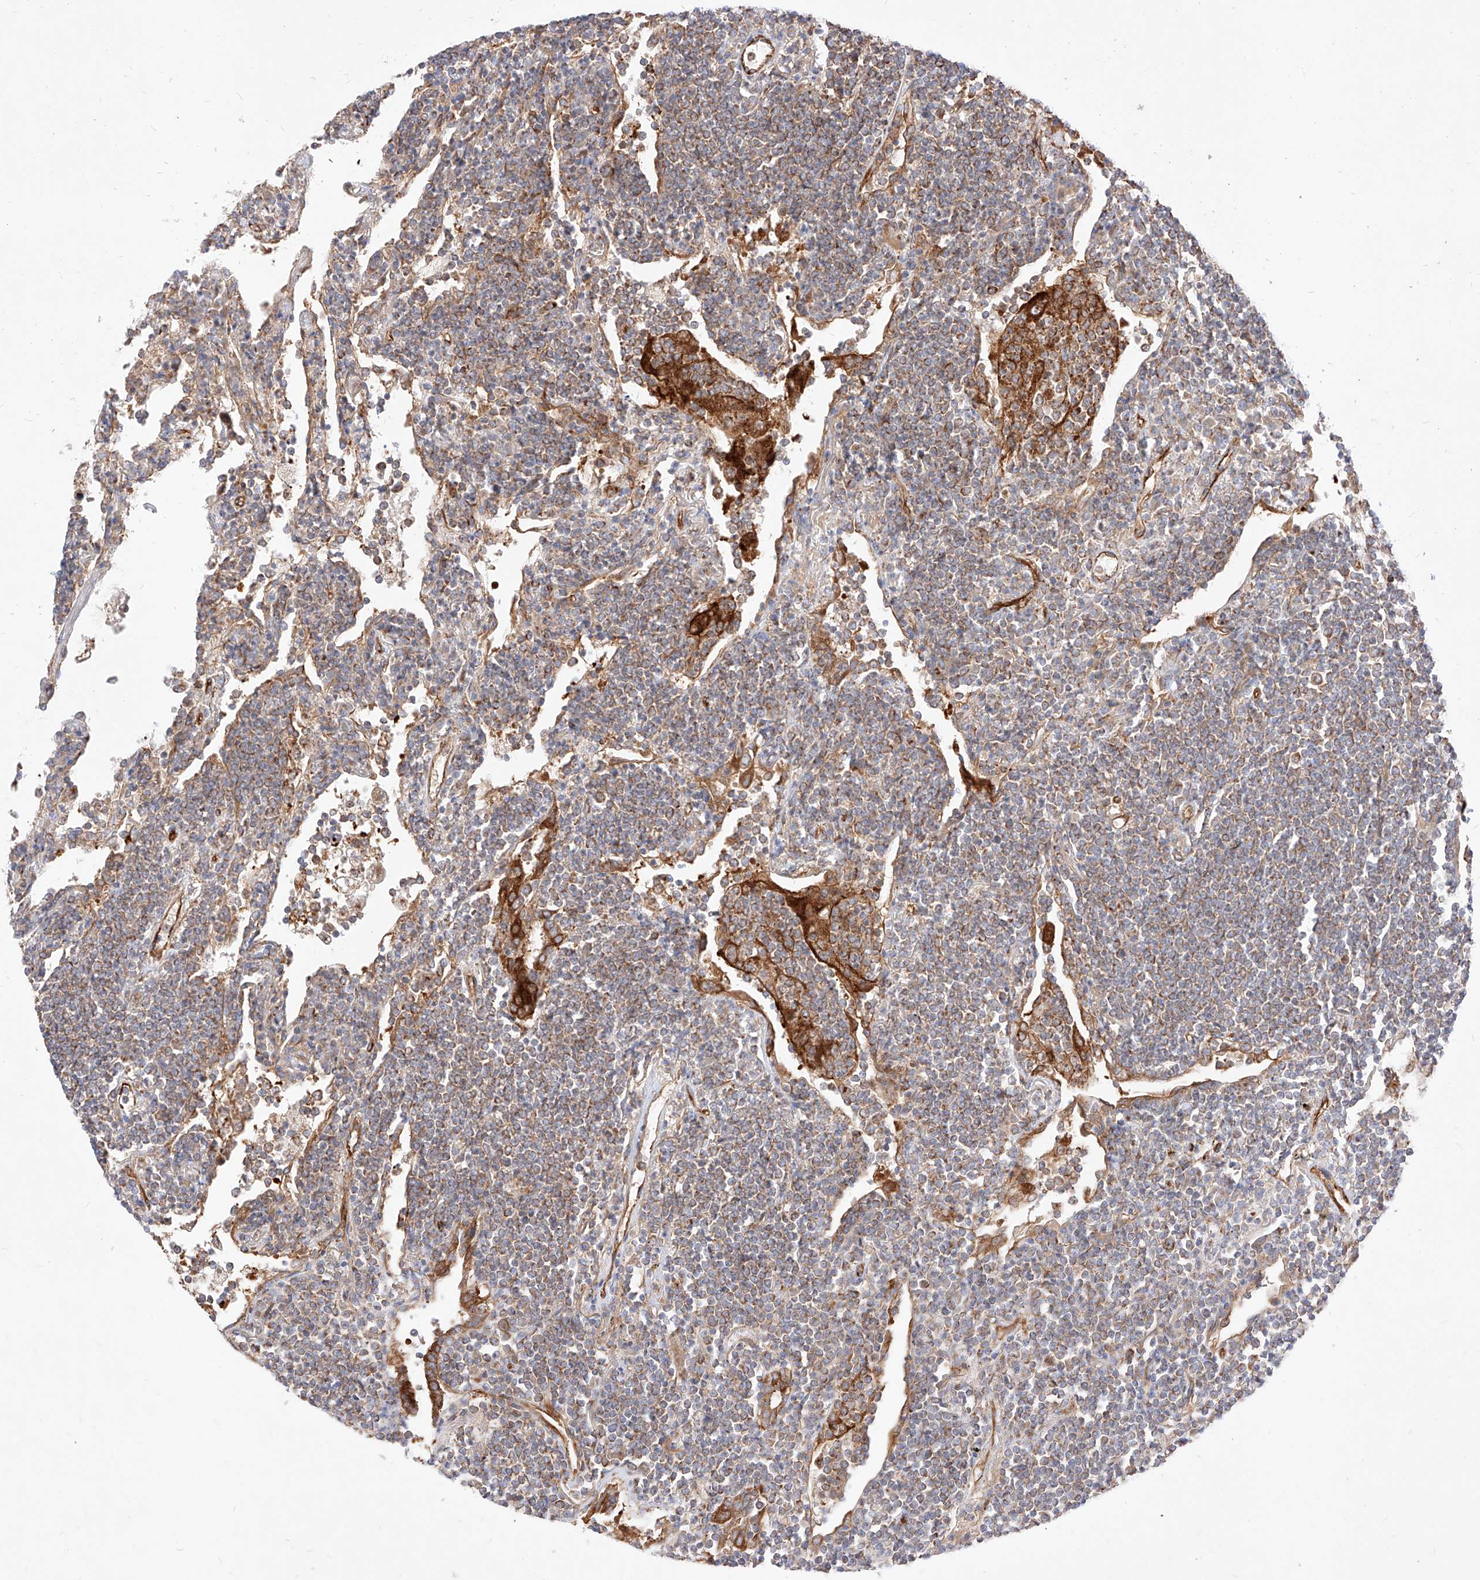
{"staining": {"intensity": "weak", "quantity": ">75%", "location": "cytoplasmic/membranous"}, "tissue": "lymphoma", "cell_type": "Tumor cells", "image_type": "cancer", "snomed": [{"axis": "morphology", "description": "Malignant lymphoma, non-Hodgkin's type, Low grade"}, {"axis": "topography", "description": "Lung"}], "caption": "A brown stain shows weak cytoplasmic/membranous expression of a protein in low-grade malignant lymphoma, non-Hodgkin's type tumor cells.", "gene": "CSGALNACT2", "patient": {"sex": "female", "age": 71}}